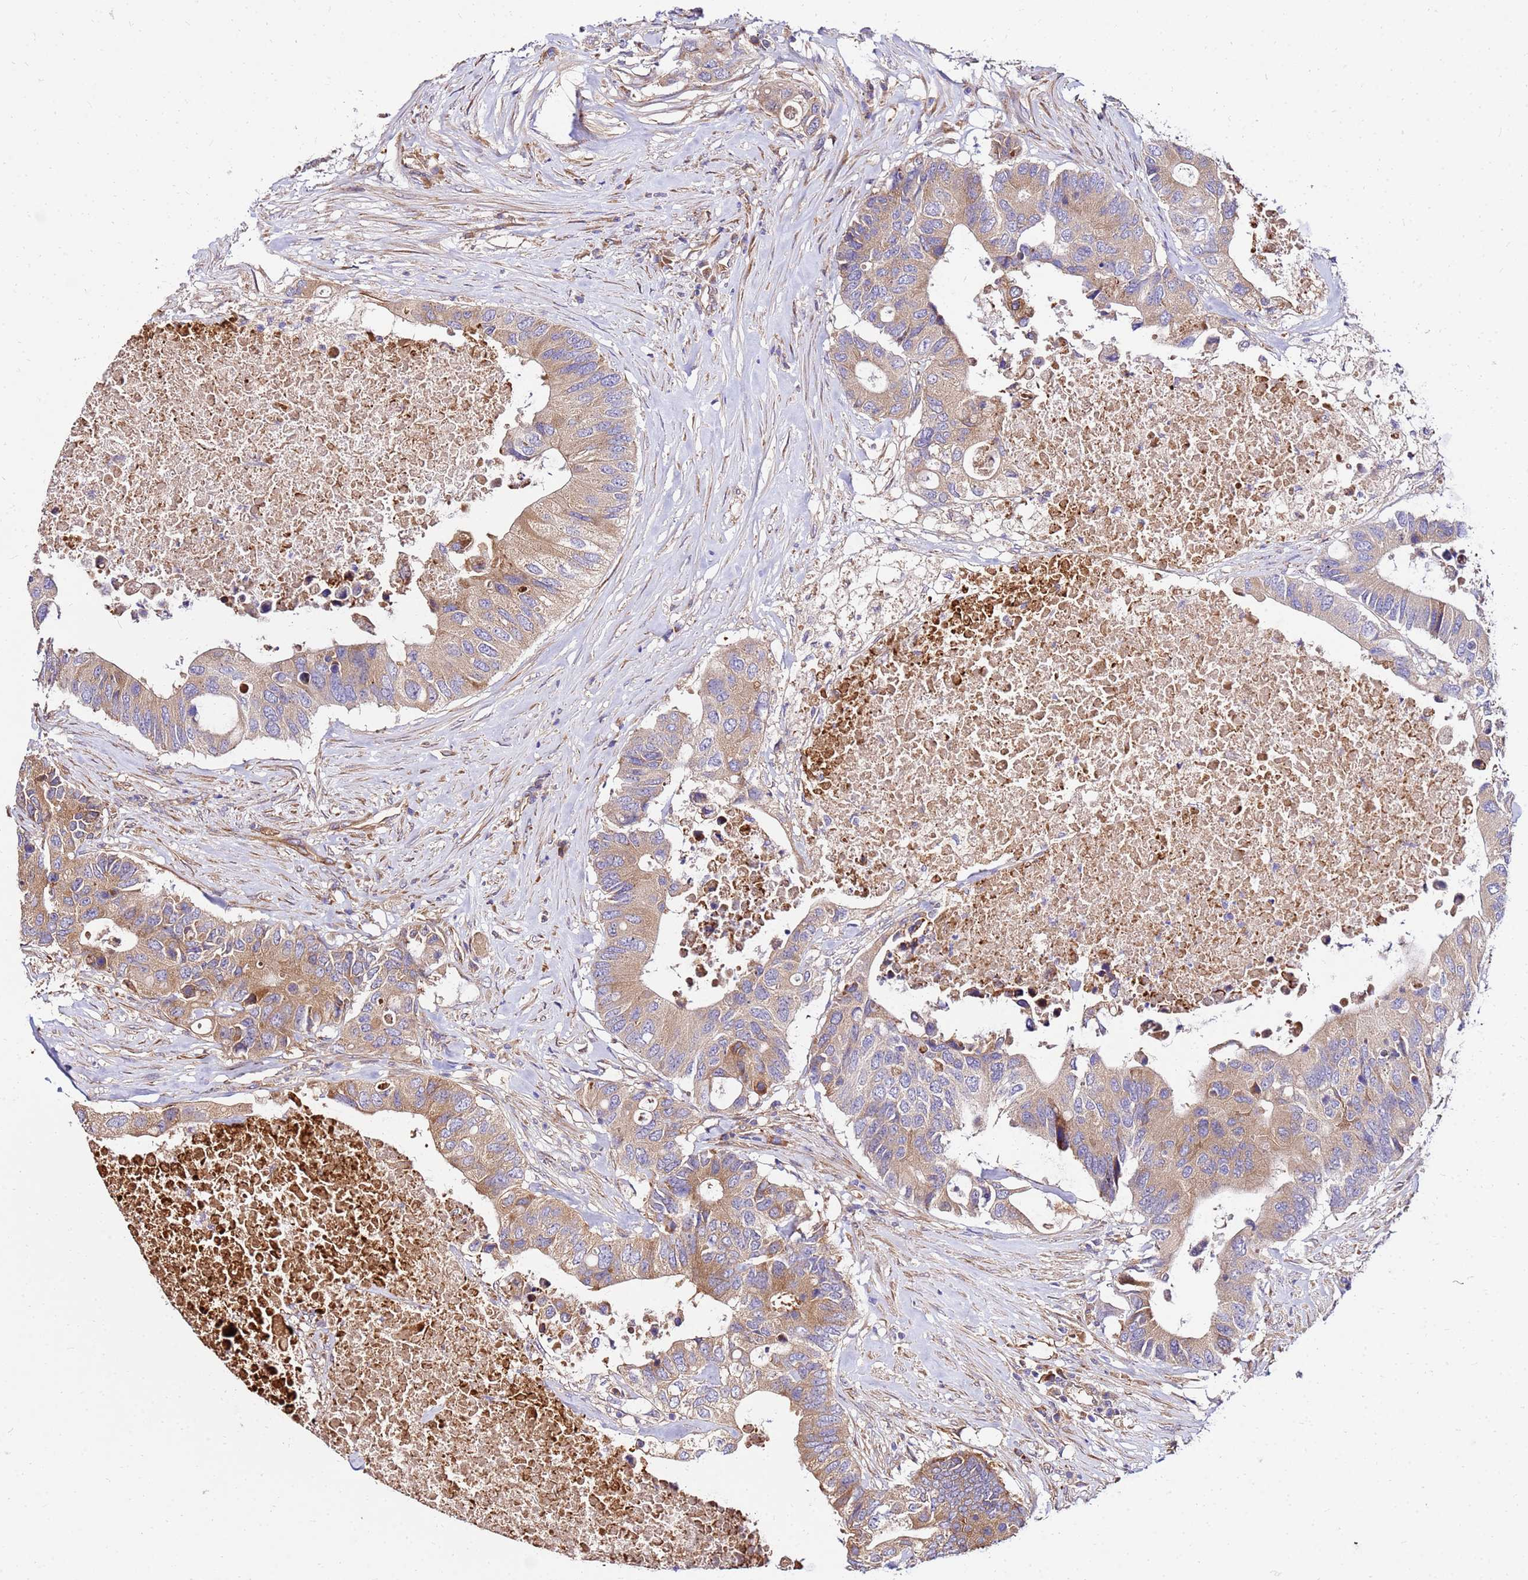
{"staining": {"intensity": "moderate", "quantity": ">75%", "location": "cytoplasmic/membranous"}, "tissue": "colorectal cancer", "cell_type": "Tumor cells", "image_type": "cancer", "snomed": [{"axis": "morphology", "description": "Adenocarcinoma, NOS"}, {"axis": "topography", "description": "Colon"}], "caption": "Tumor cells show moderate cytoplasmic/membranous positivity in approximately >75% of cells in colorectal cancer.", "gene": "WWC2", "patient": {"sex": "male", "age": 71}}